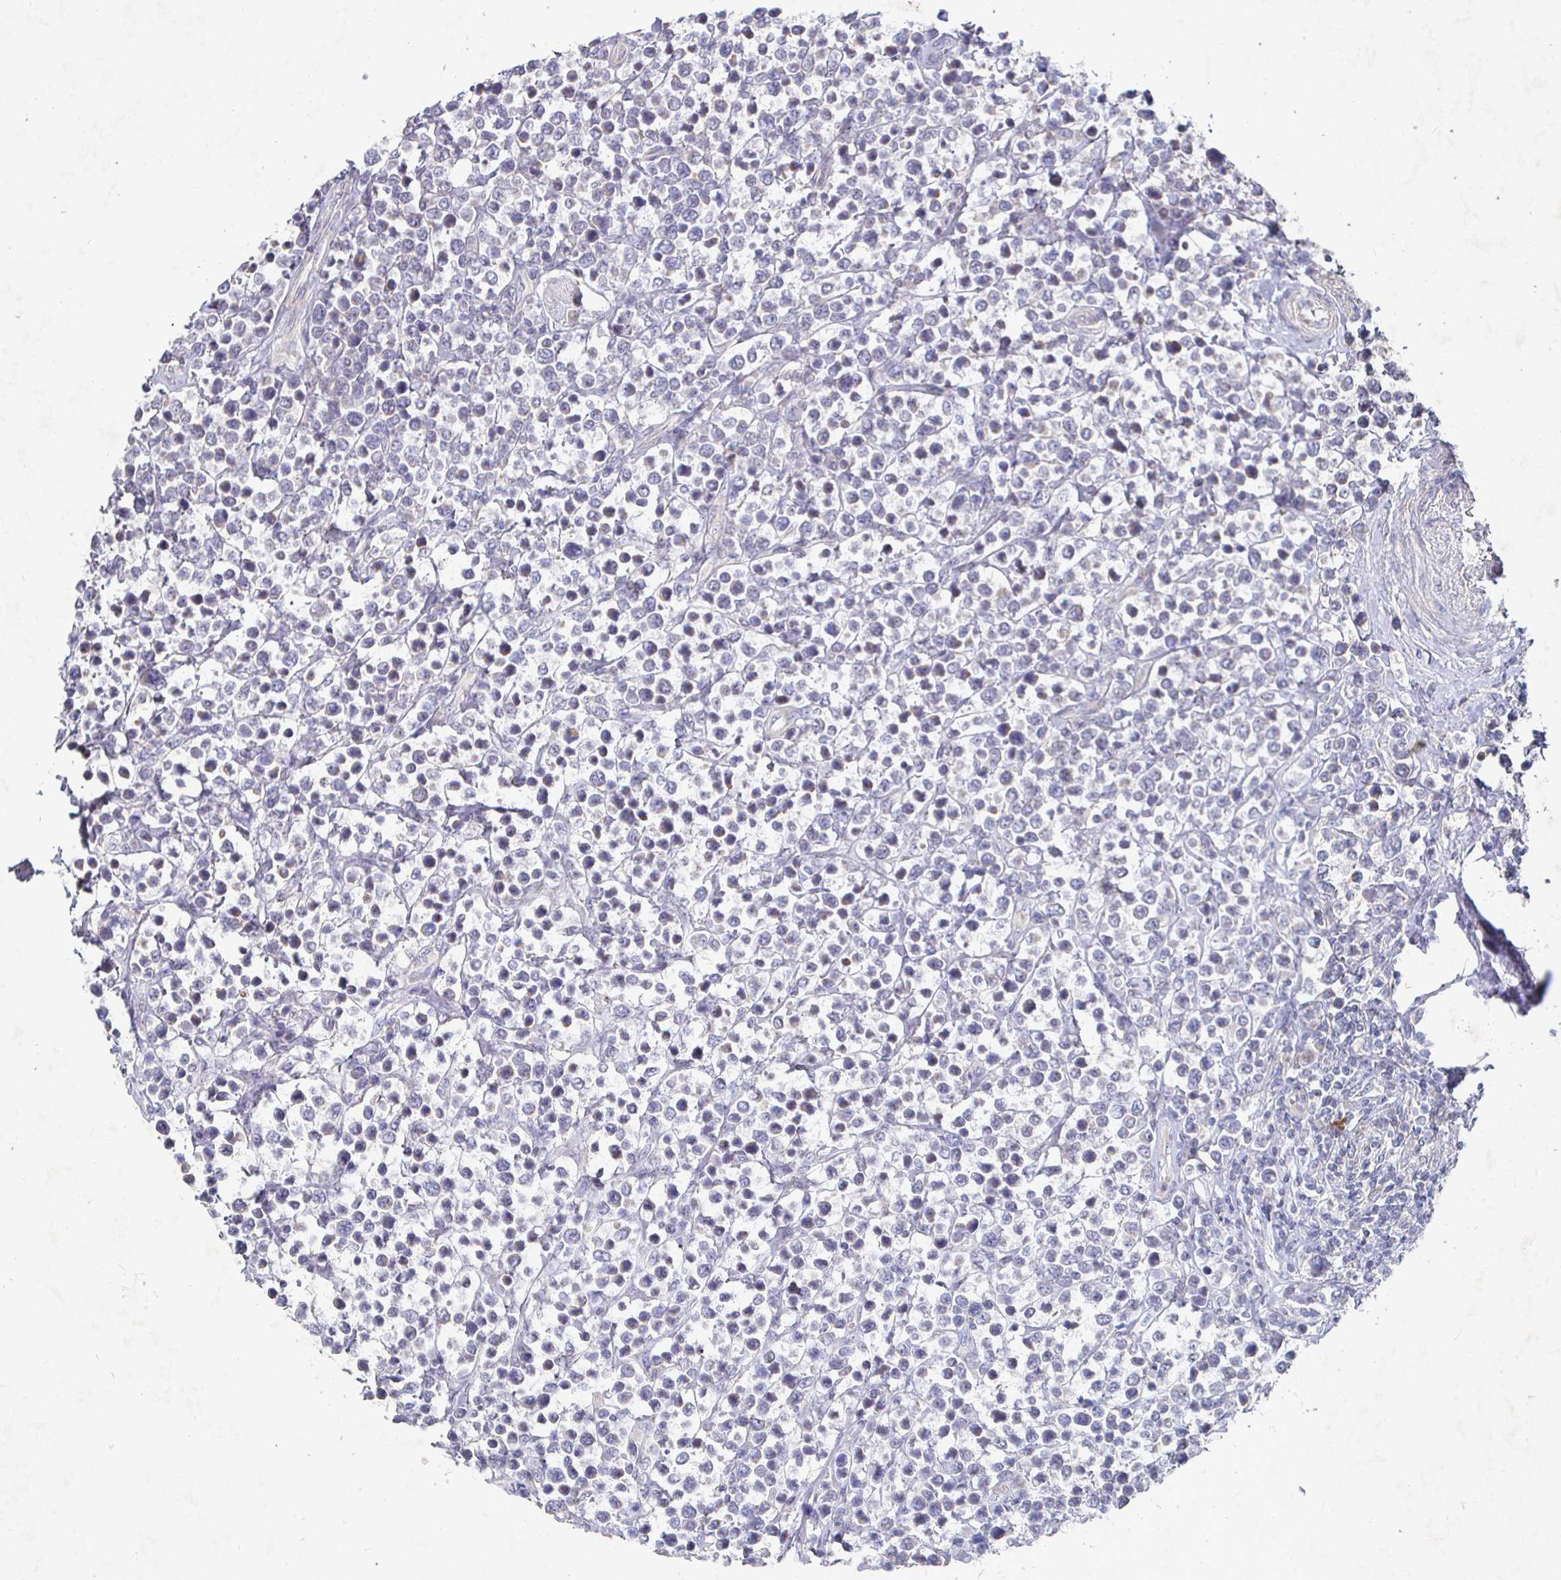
{"staining": {"intensity": "negative", "quantity": "none", "location": "none"}, "tissue": "lymphoma", "cell_type": "Tumor cells", "image_type": "cancer", "snomed": [{"axis": "morphology", "description": "Malignant lymphoma, non-Hodgkin's type, High grade"}, {"axis": "topography", "description": "Soft tissue"}], "caption": "DAB (3,3'-diaminobenzidine) immunohistochemical staining of lymphoma shows no significant staining in tumor cells. (DAB (3,3'-diaminobenzidine) immunohistochemistry with hematoxylin counter stain).", "gene": "NRSN1", "patient": {"sex": "female", "age": 56}}